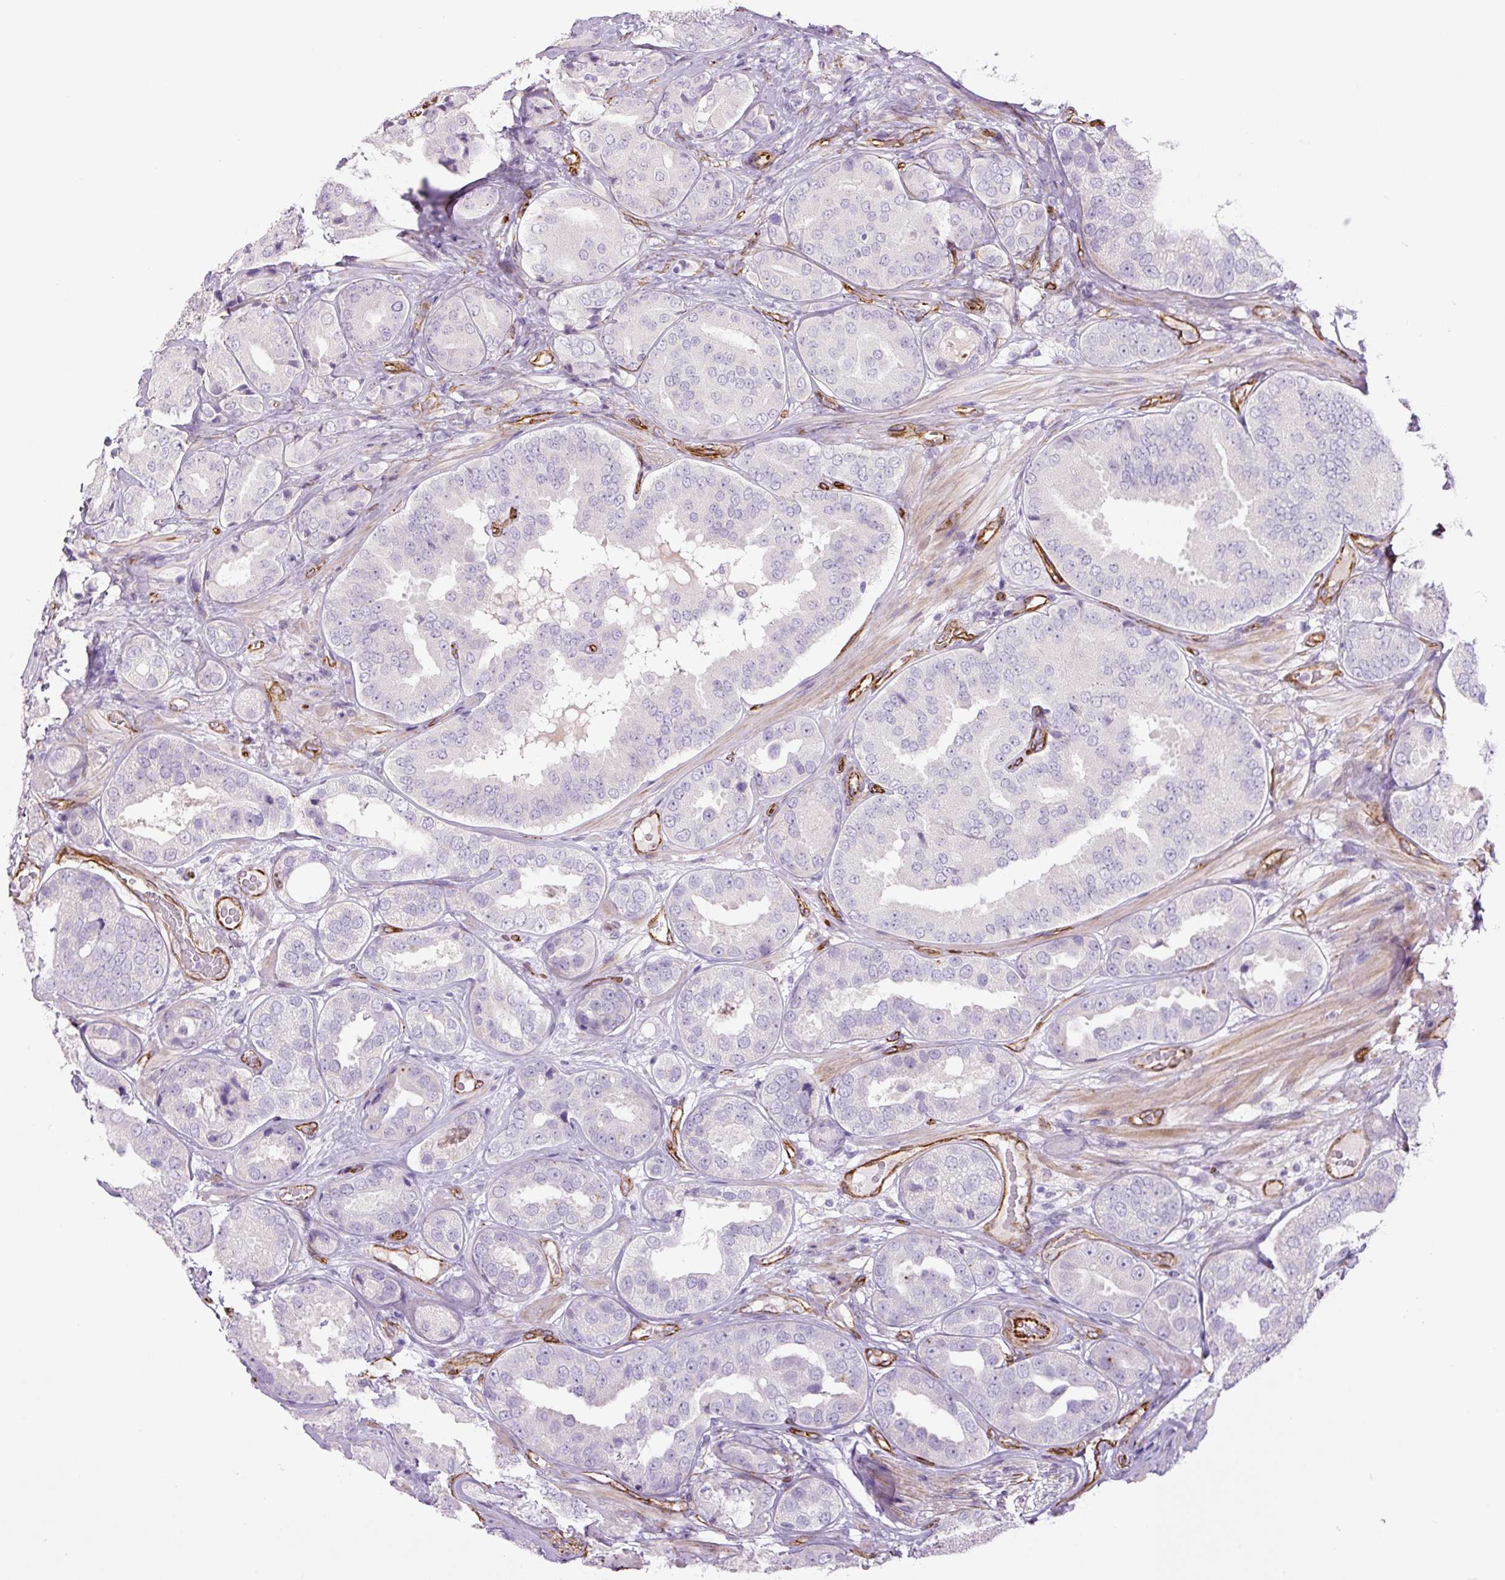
{"staining": {"intensity": "negative", "quantity": "none", "location": "none"}, "tissue": "prostate cancer", "cell_type": "Tumor cells", "image_type": "cancer", "snomed": [{"axis": "morphology", "description": "Adenocarcinoma, High grade"}, {"axis": "topography", "description": "Prostate"}], "caption": "Prostate cancer (high-grade adenocarcinoma) was stained to show a protein in brown. There is no significant expression in tumor cells.", "gene": "NES", "patient": {"sex": "male", "age": 63}}